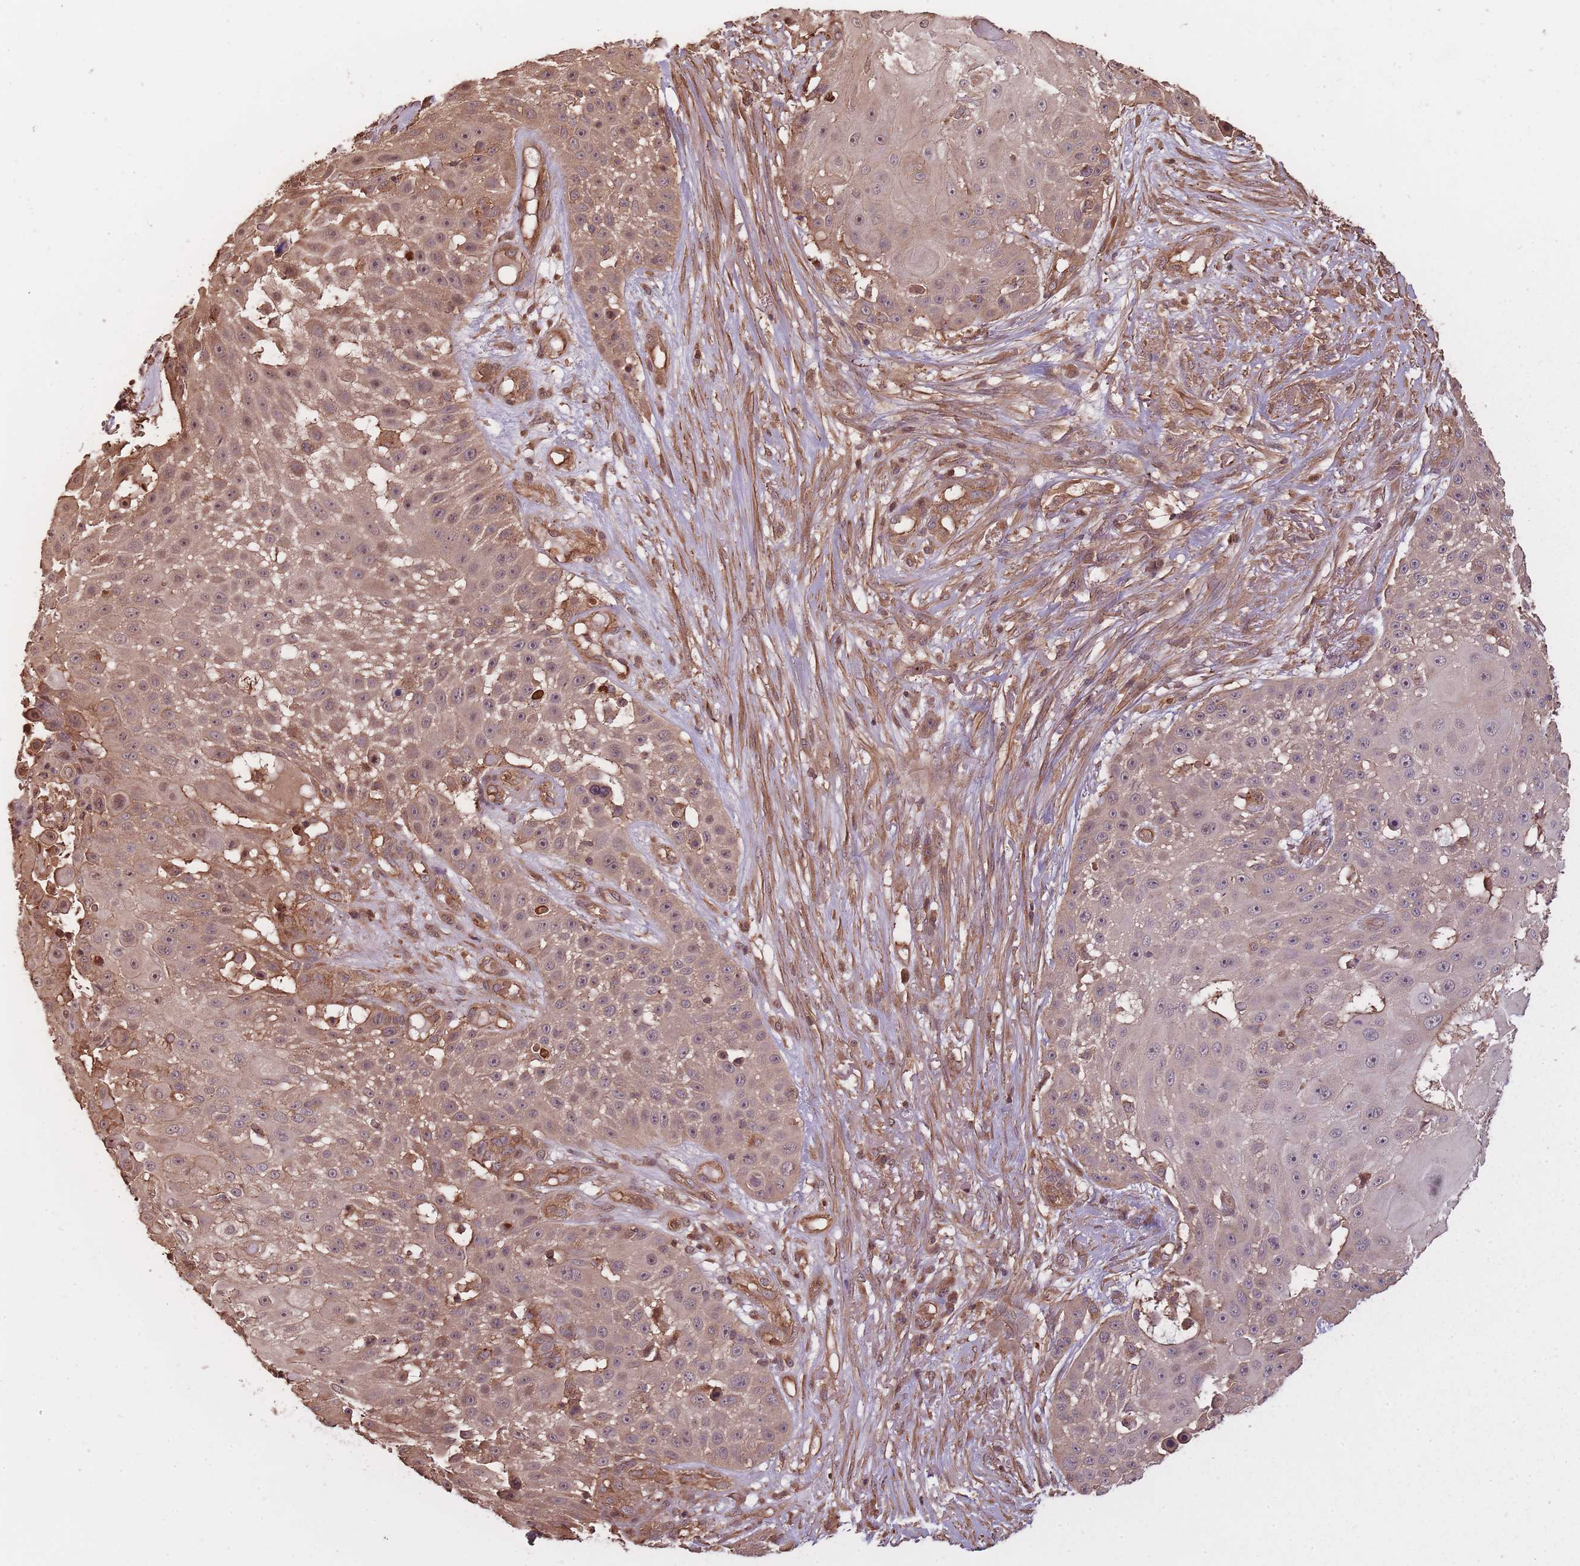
{"staining": {"intensity": "moderate", "quantity": "25%-75%", "location": "cytoplasmic/membranous,nuclear"}, "tissue": "skin cancer", "cell_type": "Tumor cells", "image_type": "cancer", "snomed": [{"axis": "morphology", "description": "Squamous cell carcinoma, NOS"}, {"axis": "topography", "description": "Skin"}], "caption": "Immunohistochemistry (IHC) staining of squamous cell carcinoma (skin), which demonstrates medium levels of moderate cytoplasmic/membranous and nuclear expression in about 25%-75% of tumor cells indicating moderate cytoplasmic/membranous and nuclear protein positivity. The staining was performed using DAB (brown) for protein detection and nuclei were counterstained in hematoxylin (blue).", "gene": "ARMH3", "patient": {"sex": "female", "age": 86}}